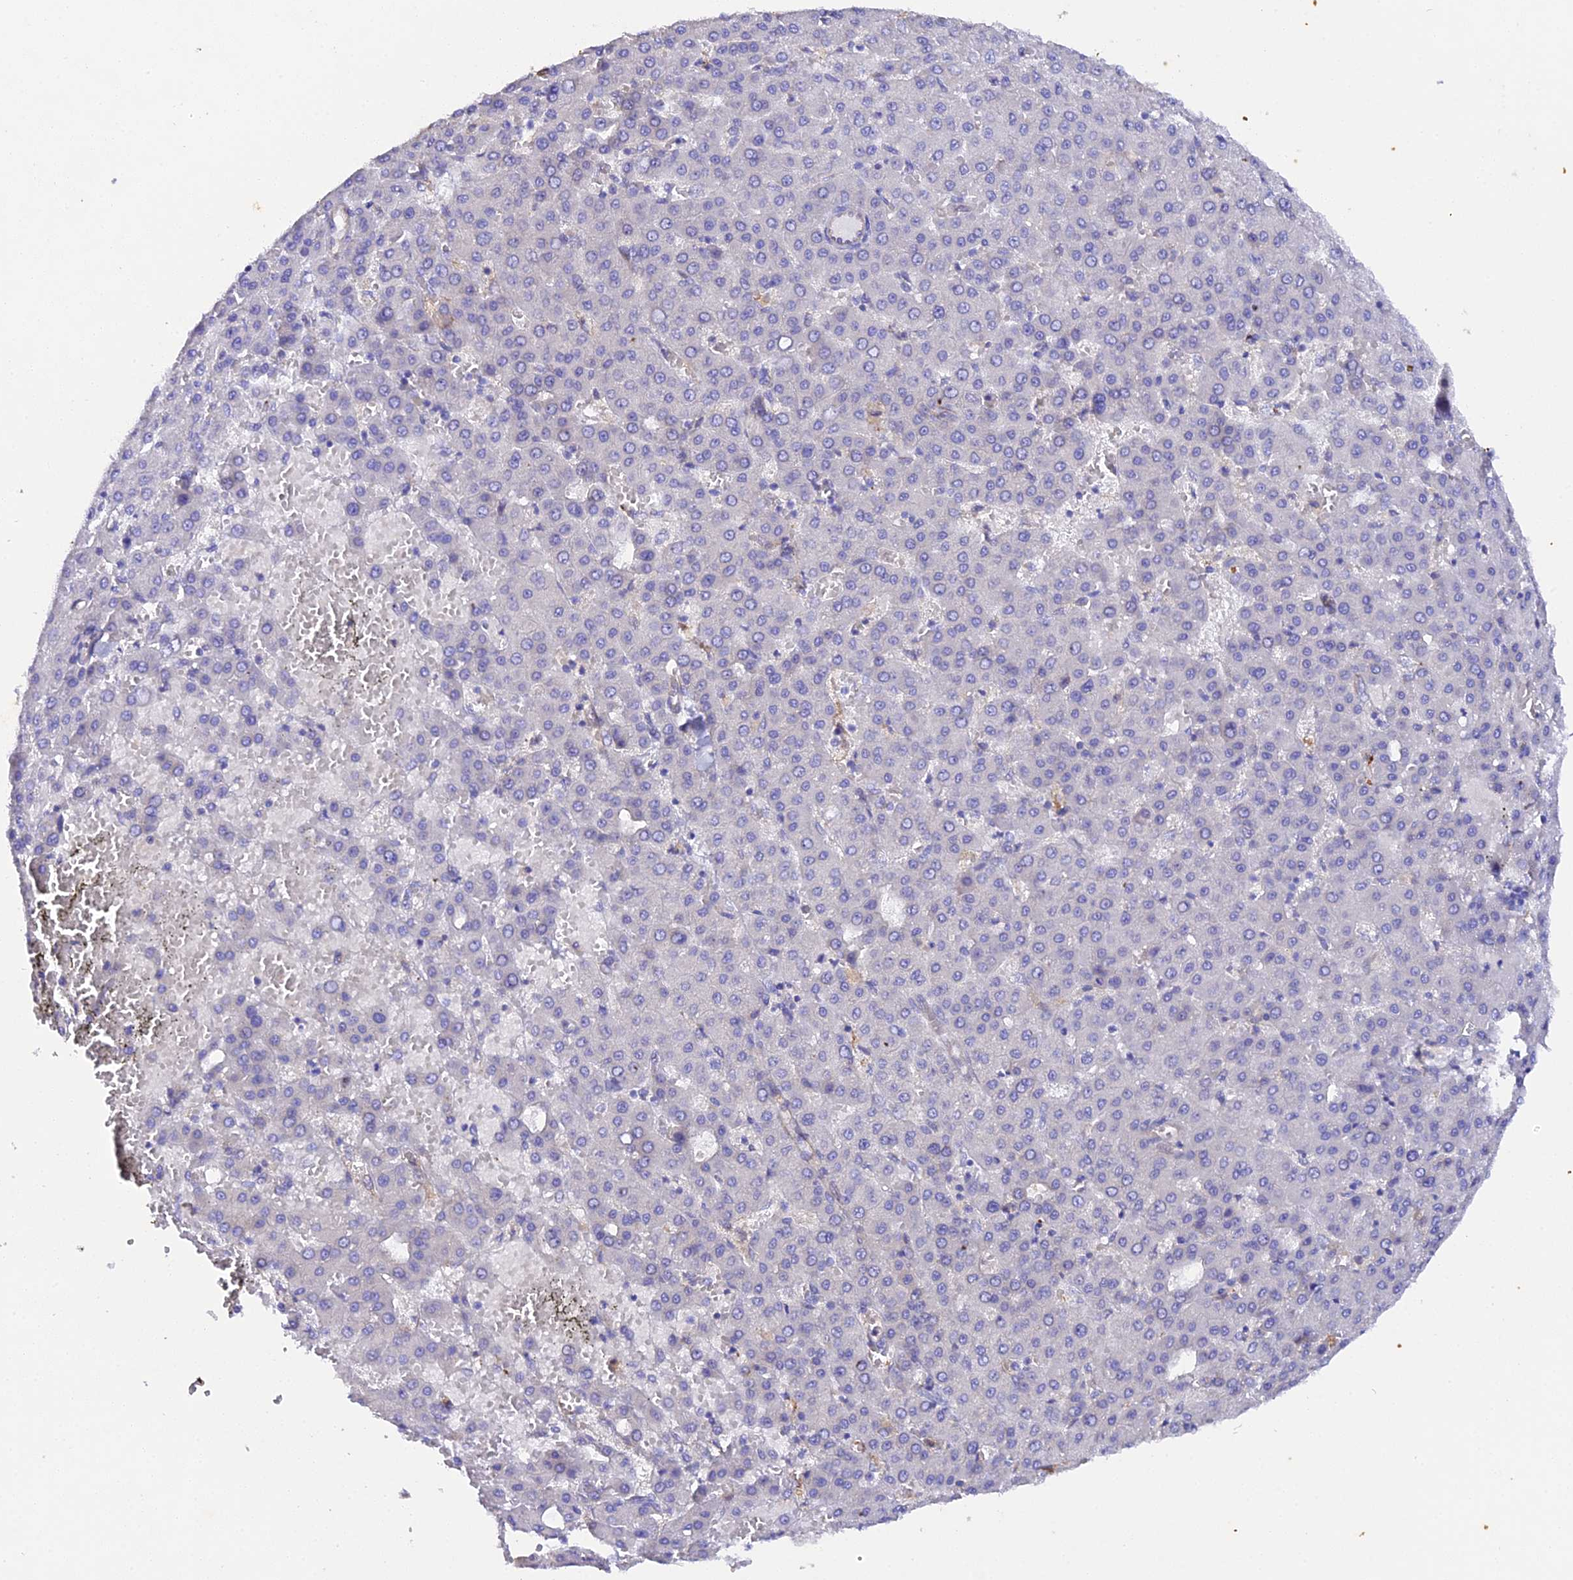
{"staining": {"intensity": "negative", "quantity": "none", "location": "none"}, "tissue": "liver cancer", "cell_type": "Tumor cells", "image_type": "cancer", "snomed": [{"axis": "morphology", "description": "Carcinoma, Hepatocellular, NOS"}, {"axis": "topography", "description": "Liver"}], "caption": "Immunohistochemical staining of human hepatocellular carcinoma (liver) reveals no significant positivity in tumor cells.", "gene": "CFAP45", "patient": {"sex": "male", "age": 47}}